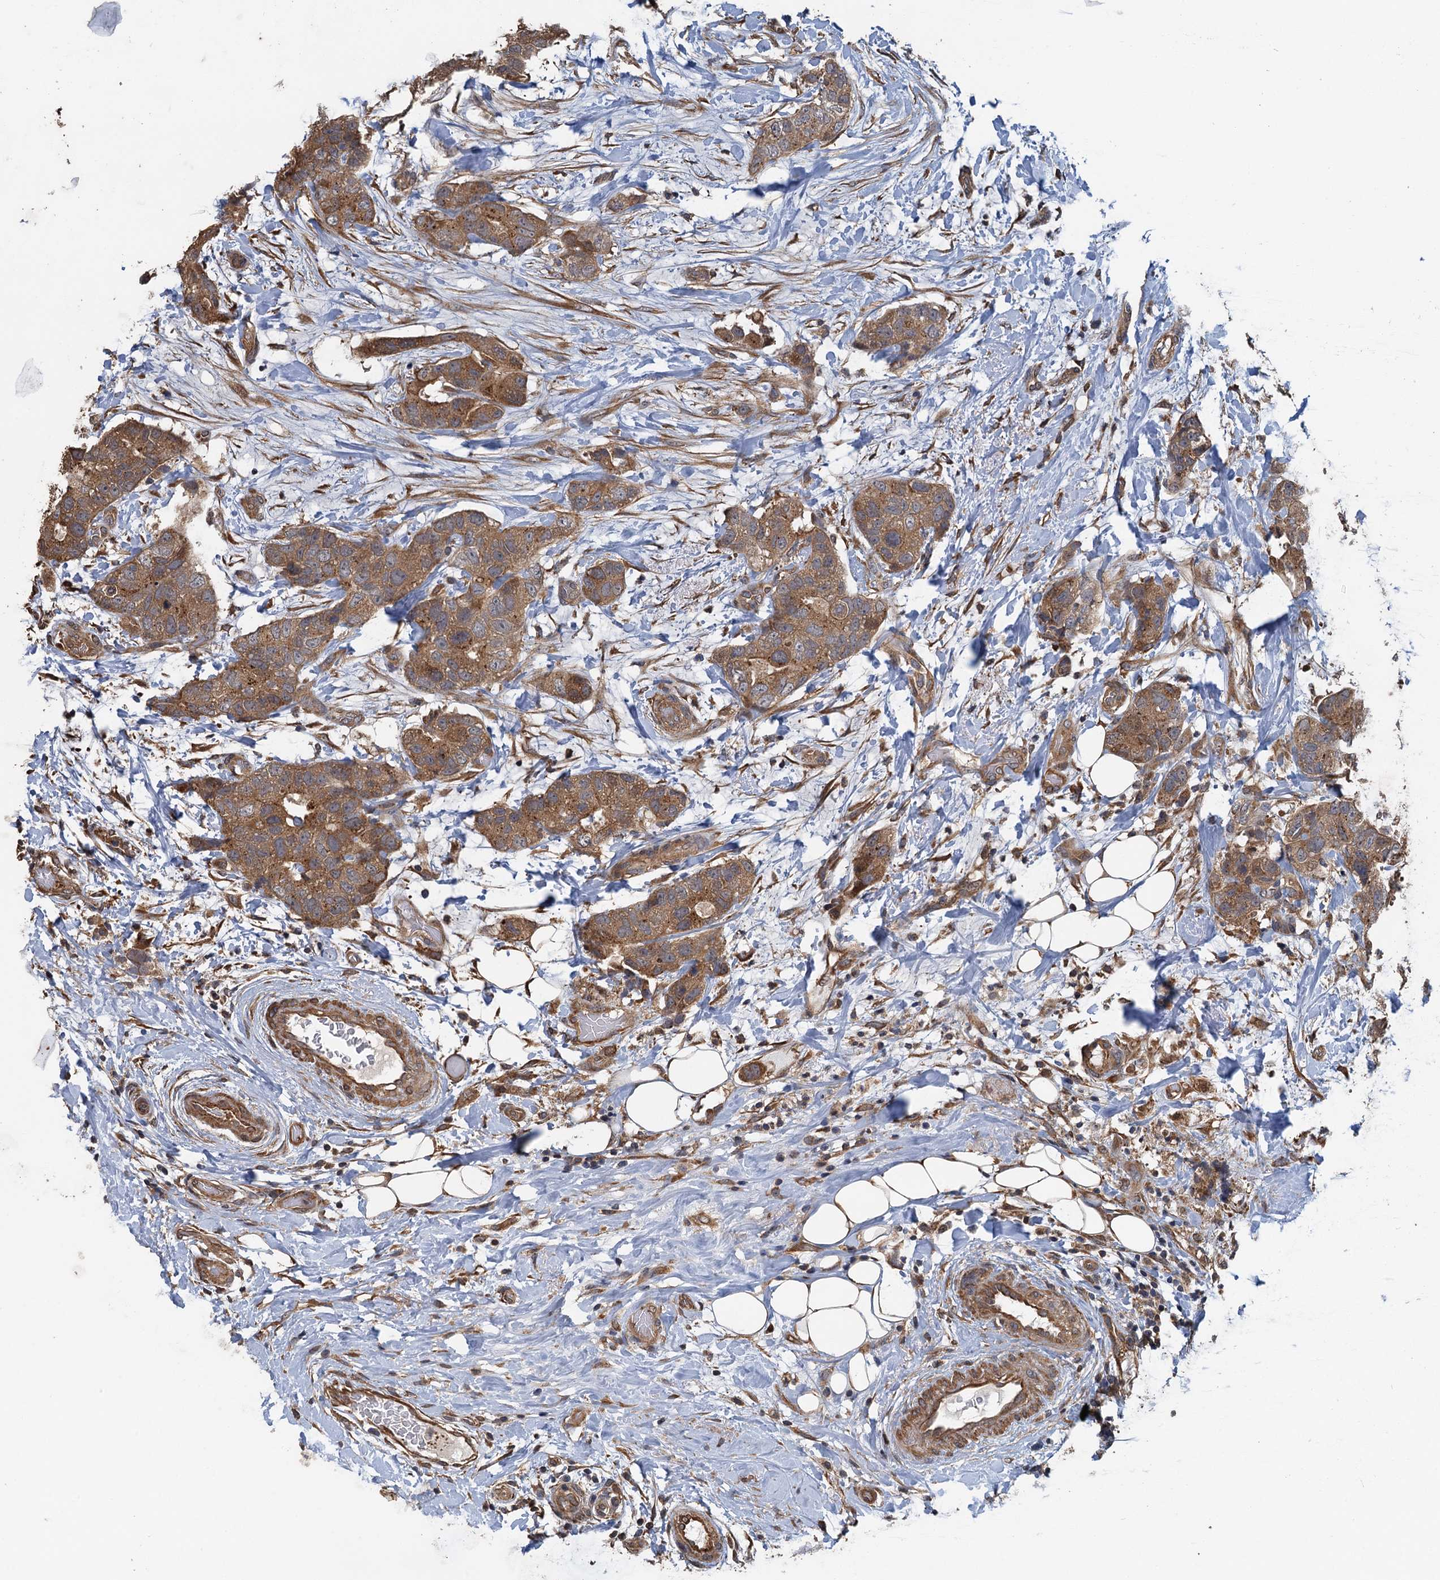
{"staining": {"intensity": "moderate", "quantity": ">75%", "location": "cytoplasmic/membranous"}, "tissue": "breast cancer", "cell_type": "Tumor cells", "image_type": "cancer", "snomed": [{"axis": "morphology", "description": "Duct carcinoma"}, {"axis": "topography", "description": "Breast"}], "caption": "Human breast cancer (intraductal carcinoma) stained for a protein (brown) shows moderate cytoplasmic/membranous positive staining in about >75% of tumor cells.", "gene": "MEAK7", "patient": {"sex": "female", "age": 62}}